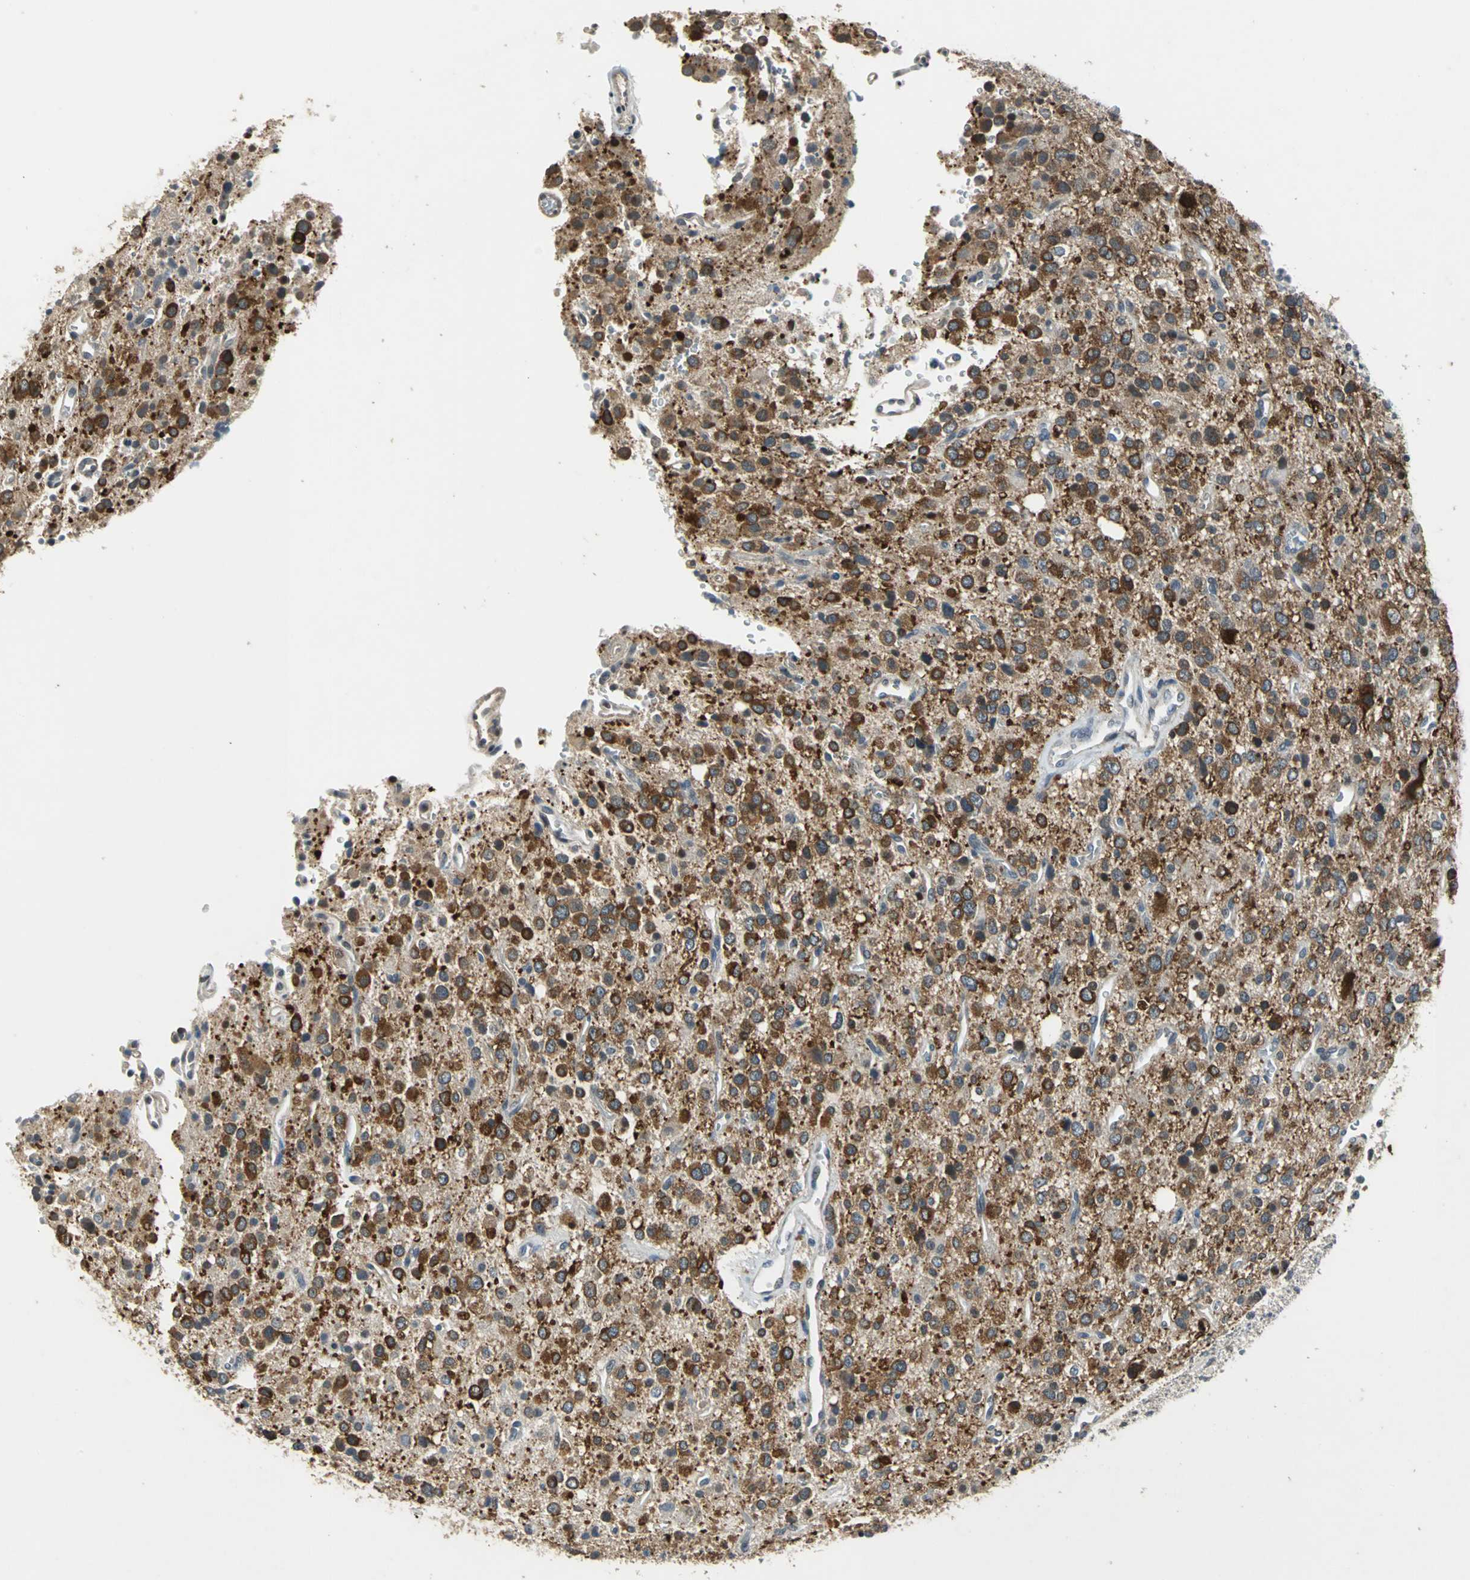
{"staining": {"intensity": "strong", "quantity": ">75%", "location": "cytoplasmic/membranous"}, "tissue": "glioma", "cell_type": "Tumor cells", "image_type": "cancer", "snomed": [{"axis": "morphology", "description": "Glioma, malignant, High grade"}, {"axis": "topography", "description": "Brain"}], "caption": "Immunohistochemistry staining of glioma, which shows high levels of strong cytoplasmic/membranous expression in about >75% of tumor cells indicating strong cytoplasmic/membranous protein expression. The staining was performed using DAB (3,3'-diaminobenzidine) (brown) for protein detection and nuclei were counterstained in hematoxylin (blue).", "gene": "JADE3", "patient": {"sex": "male", "age": 47}}